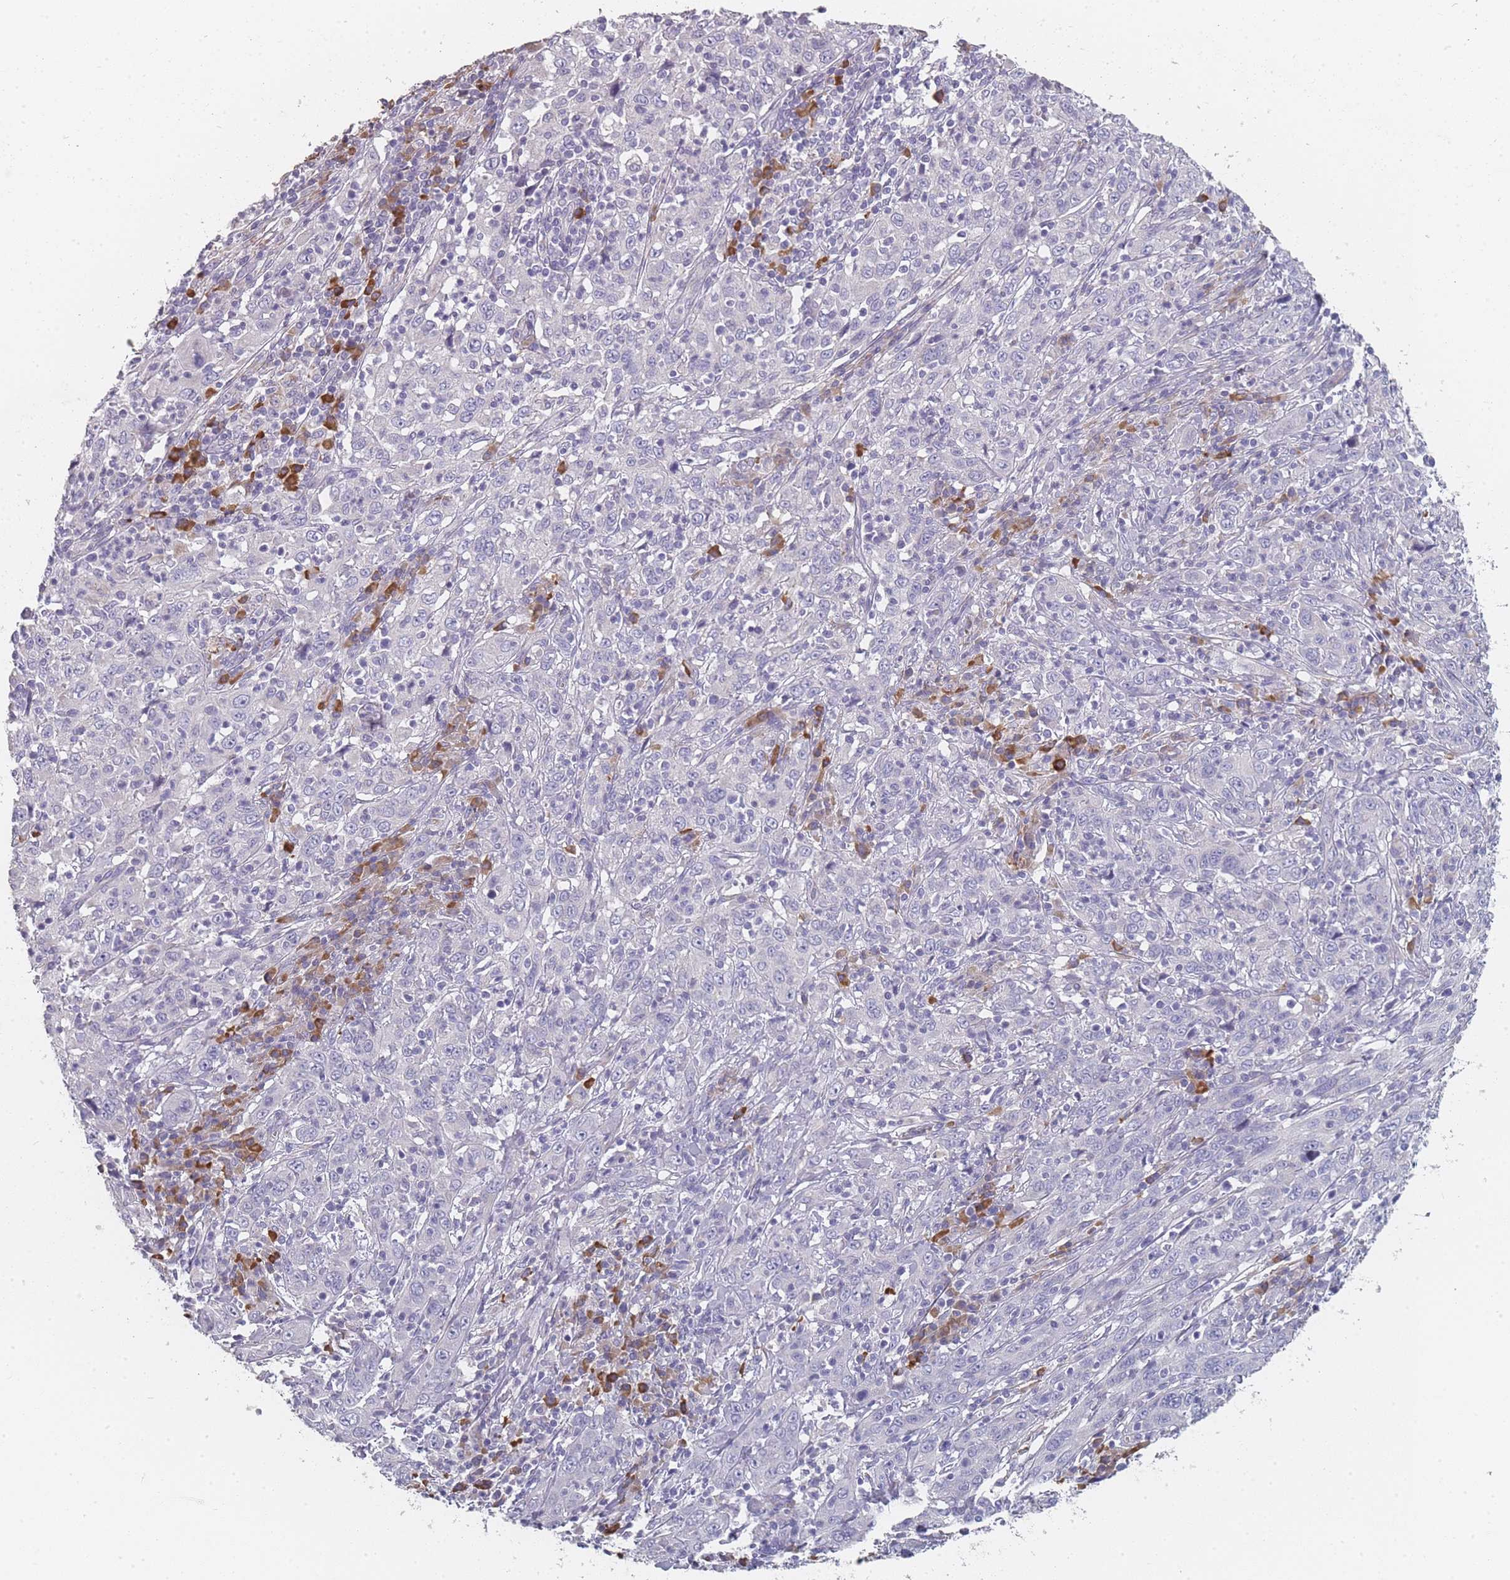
{"staining": {"intensity": "negative", "quantity": "none", "location": "none"}, "tissue": "cervical cancer", "cell_type": "Tumor cells", "image_type": "cancer", "snomed": [{"axis": "morphology", "description": "Squamous cell carcinoma, NOS"}, {"axis": "topography", "description": "Cervix"}], "caption": "High power microscopy image of an immunohistochemistry (IHC) histopathology image of cervical cancer (squamous cell carcinoma), revealing no significant positivity in tumor cells. (DAB (3,3'-diaminobenzidine) immunohistochemistry (IHC), high magnification).", "gene": "SLC35E4", "patient": {"sex": "female", "age": 46}}